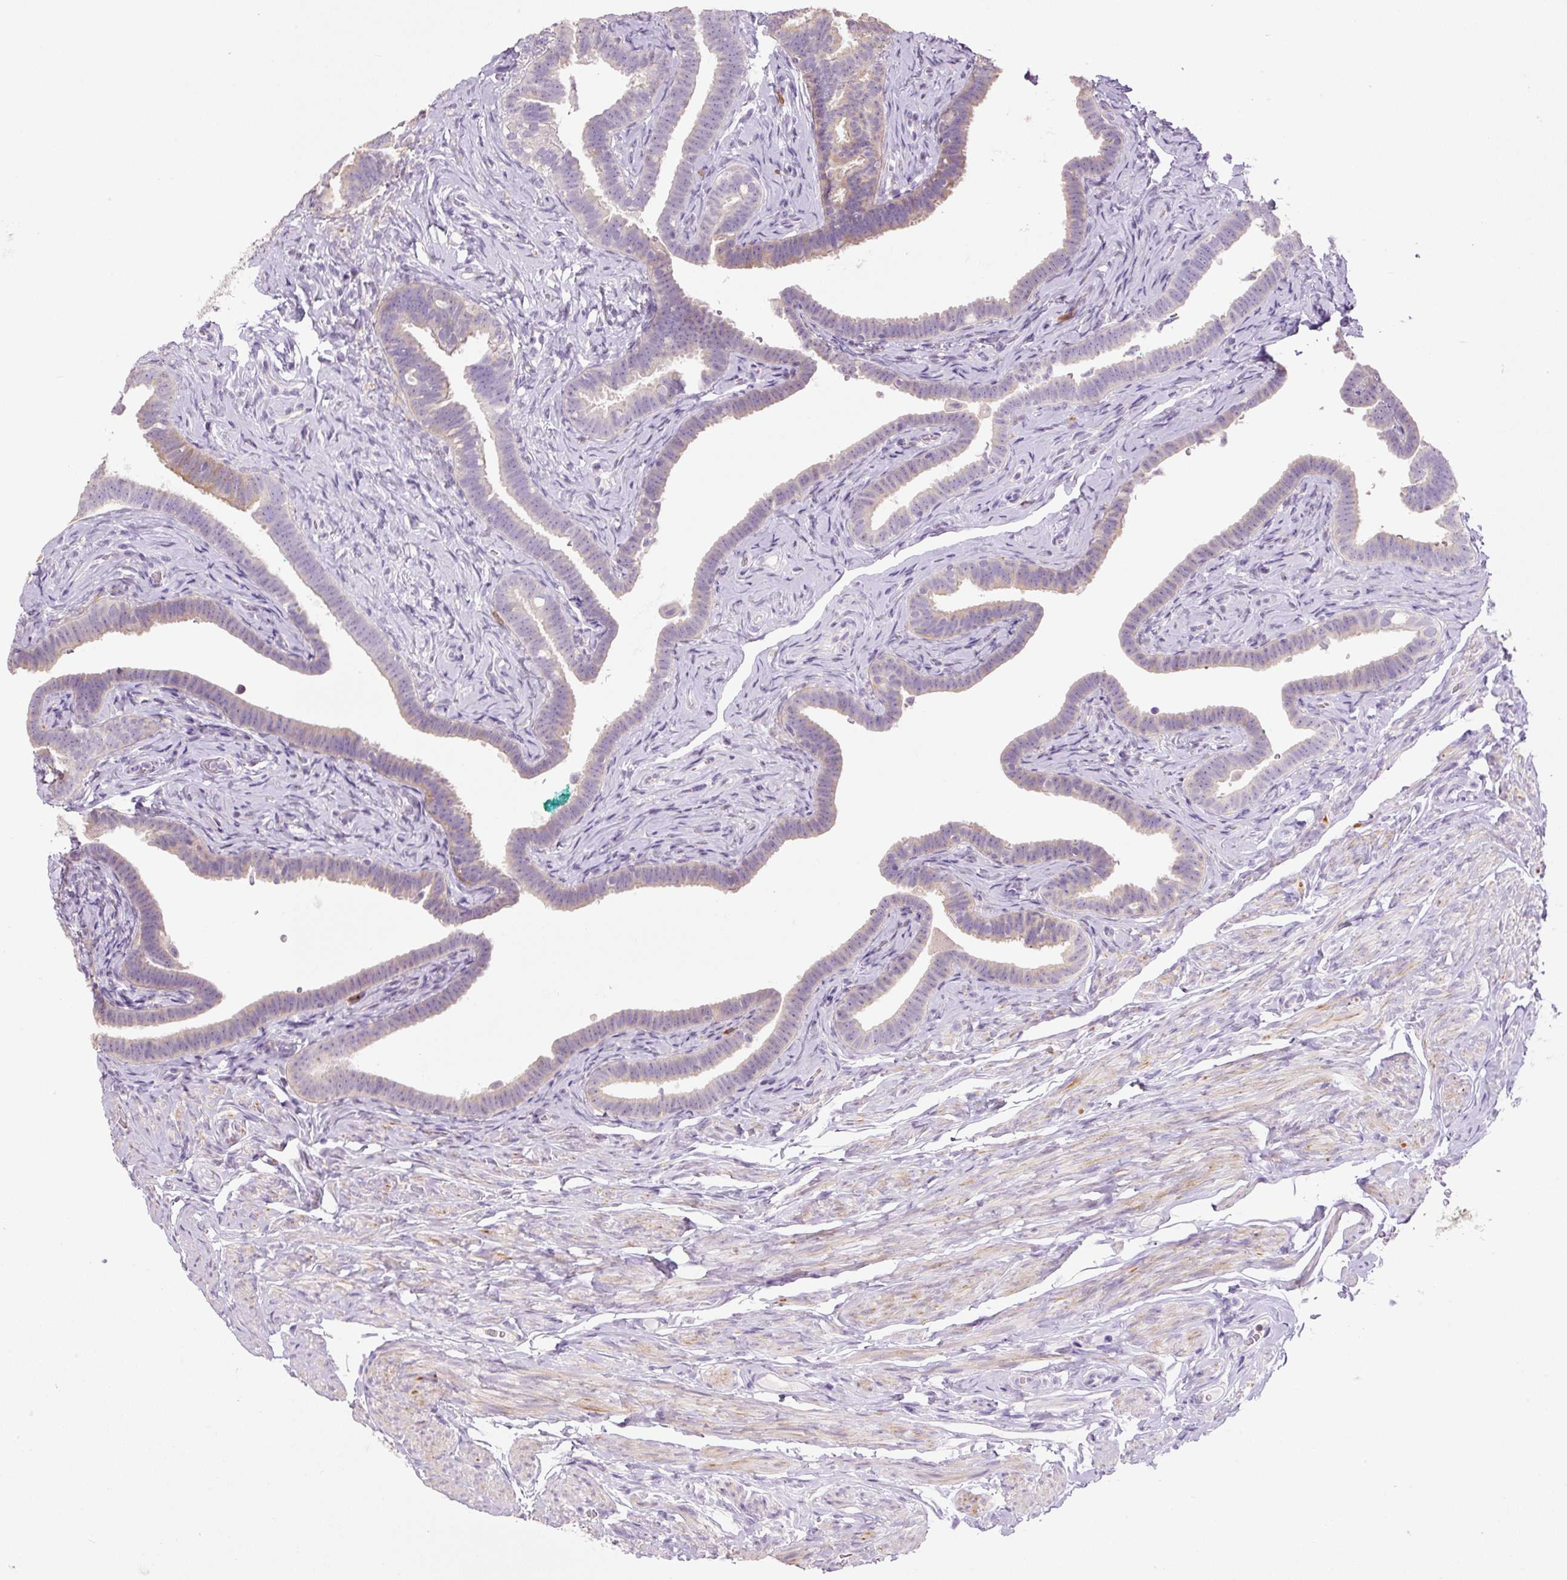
{"staining": {"intensity": "weak", "quantity": "<25%", "location": "cytoplasmic/membranous"}, "tissue": "fallopian tube", "cell_type": "Glandular cells", "image_type": "normal", "snomed": [{"axis": "morphology", "description": "Normal tissue, NOS"}, {"axis": "topography", "description": "Fallopian tube"}], "caption": "This photomicrograph is of benign fallopian tube stained with immunohistochemistry to label a protein in brown with the nuclei are counter-stained blue. There is no staining in glandular cells. Brightfield microscopy of immunohistochemistry (IHC) stained with DAB (brown) and hematoxylin (blue), captured at high magnification.", "gene": "HAX1", "patient": {"sex": "female", "age": 69}}